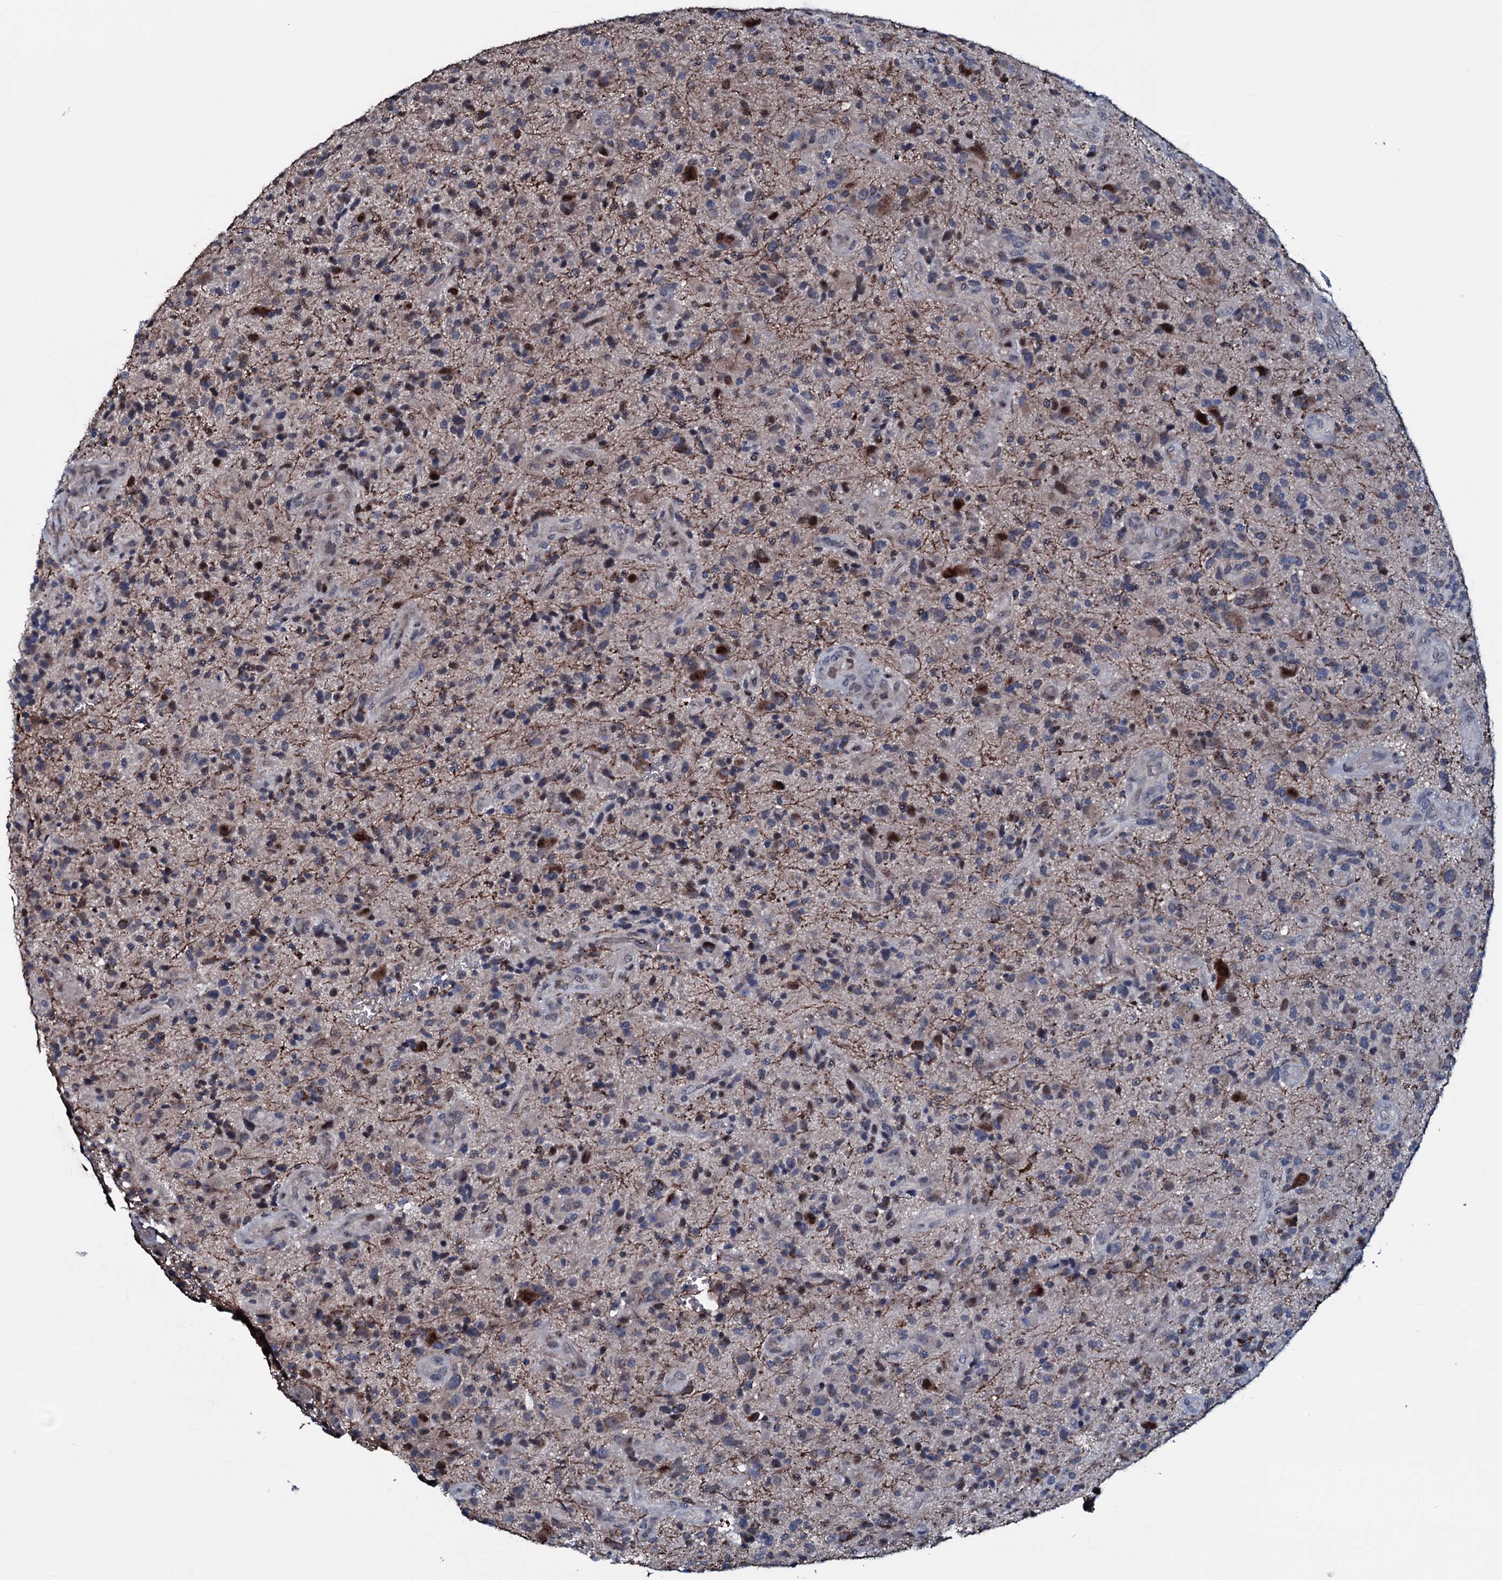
{"staining": {"intensity": "weak", "quantity": "<25%", "location": "cytoplasmic/membranous"}, "tissue": "glioma", "cell_type": "Tumor cells", "image_type": "cancer", "snomed": [{"axis": "morphology", "description": "Glioma, malignant, High grade"}, {"axis": "topography", "description": "Brain"}], "caption": "Malignant high-grade glioma was stained to show a protein in brown. There is no significant staining in tumor cells.", "gene": "OGFOD2", "patient": {"sex": "male", "age": 47}}